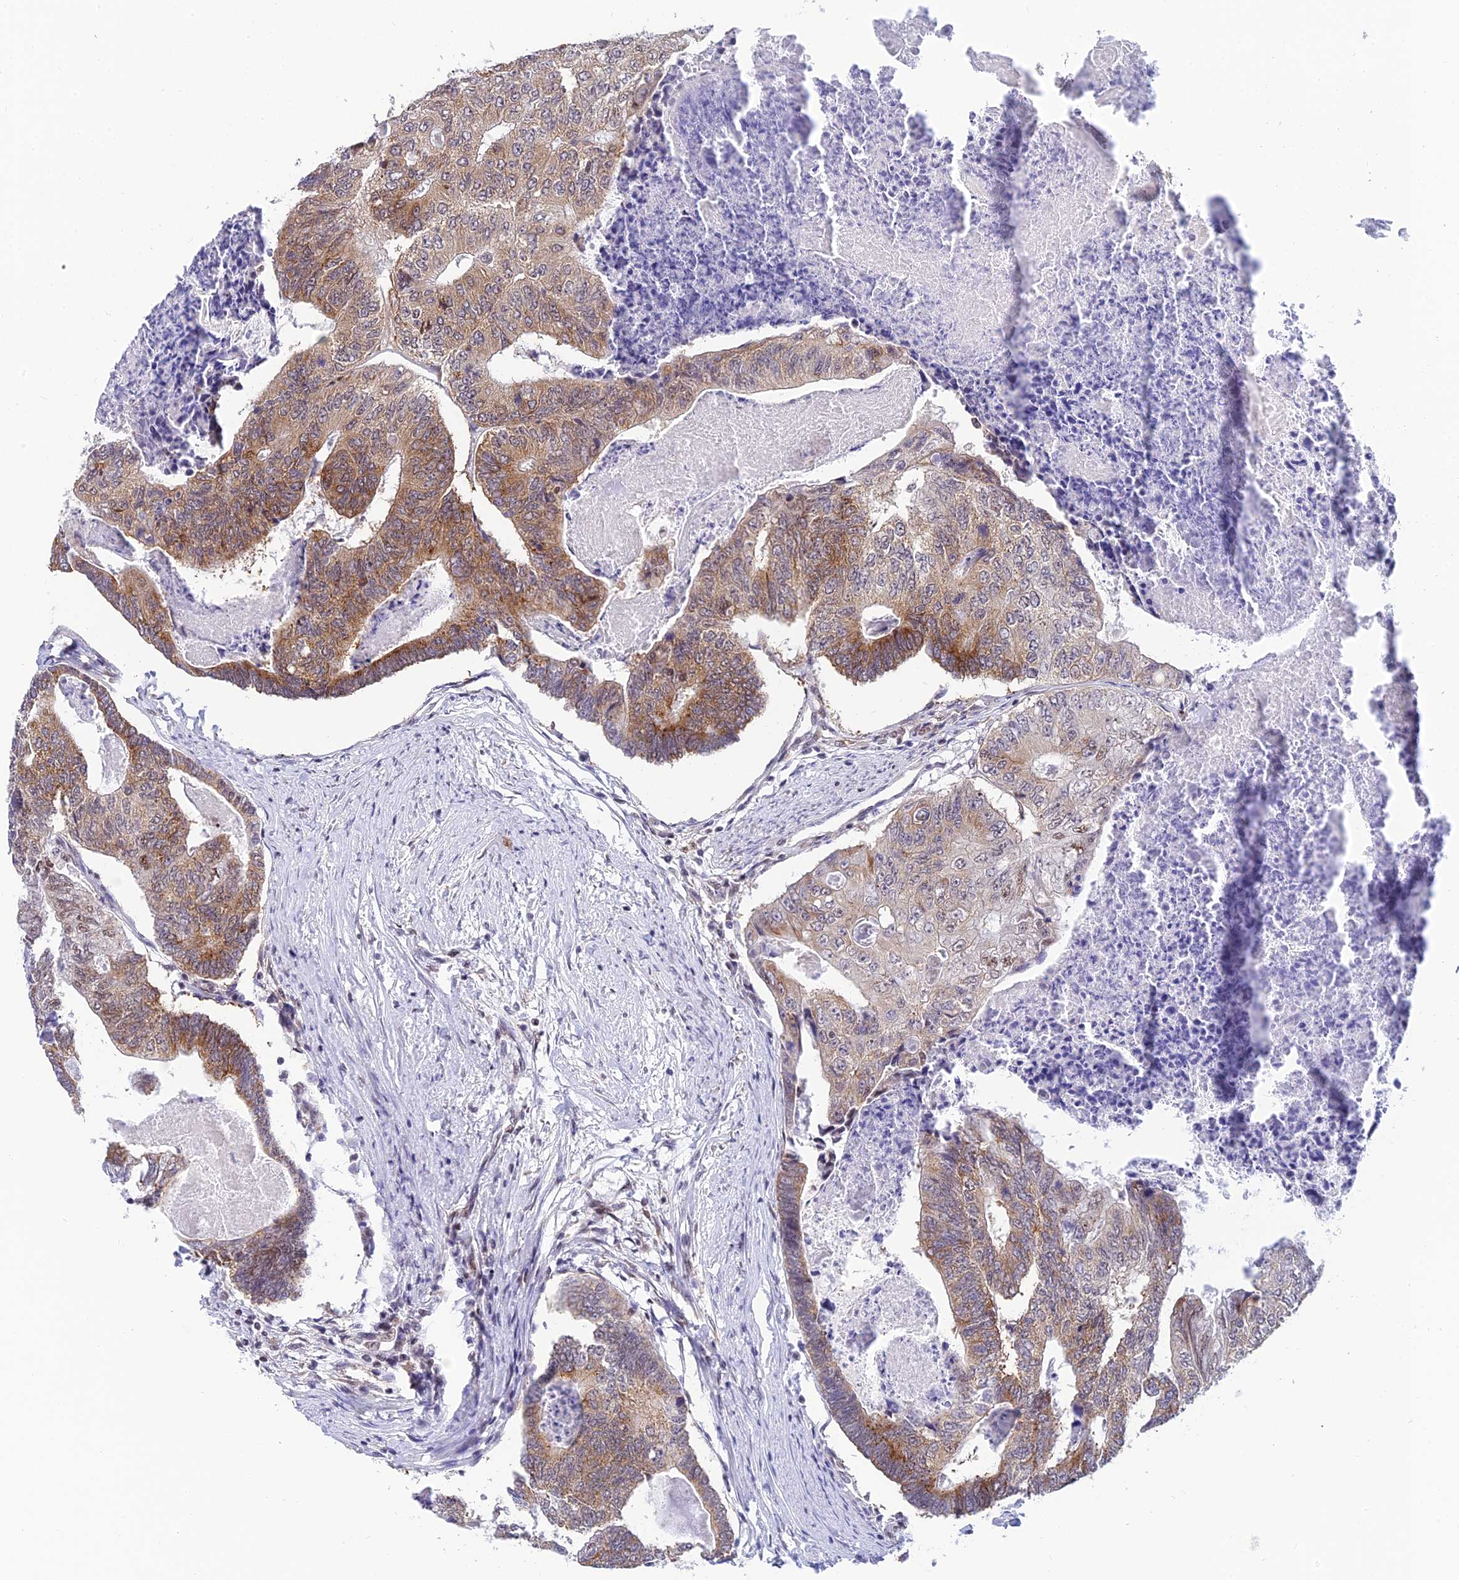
{"staining": {"intensity": "moderate", "quantity": ">75%", "location": "cytoplasmic/membranous,nuclear"}, "tissue": "colorectal cancer", "cell_type": "Tumor cells", "image_type": "cancer", "snomed": [{"axis": "morphology", "description": "Adenocarcinoma, NOS"}, {"axis": "topography", "description": "Colon"}], "caption": "A micrograph of human colorectal adenocarcinoma stained for a protein shows moderate cytoplasmic/membranous and nuclear brown staining in tumor cells. (brown staining indicates protein expression, while blue staining denotes nuclei).", "gene": "USP22", "patient": {"sex": "female", "age": 67}}